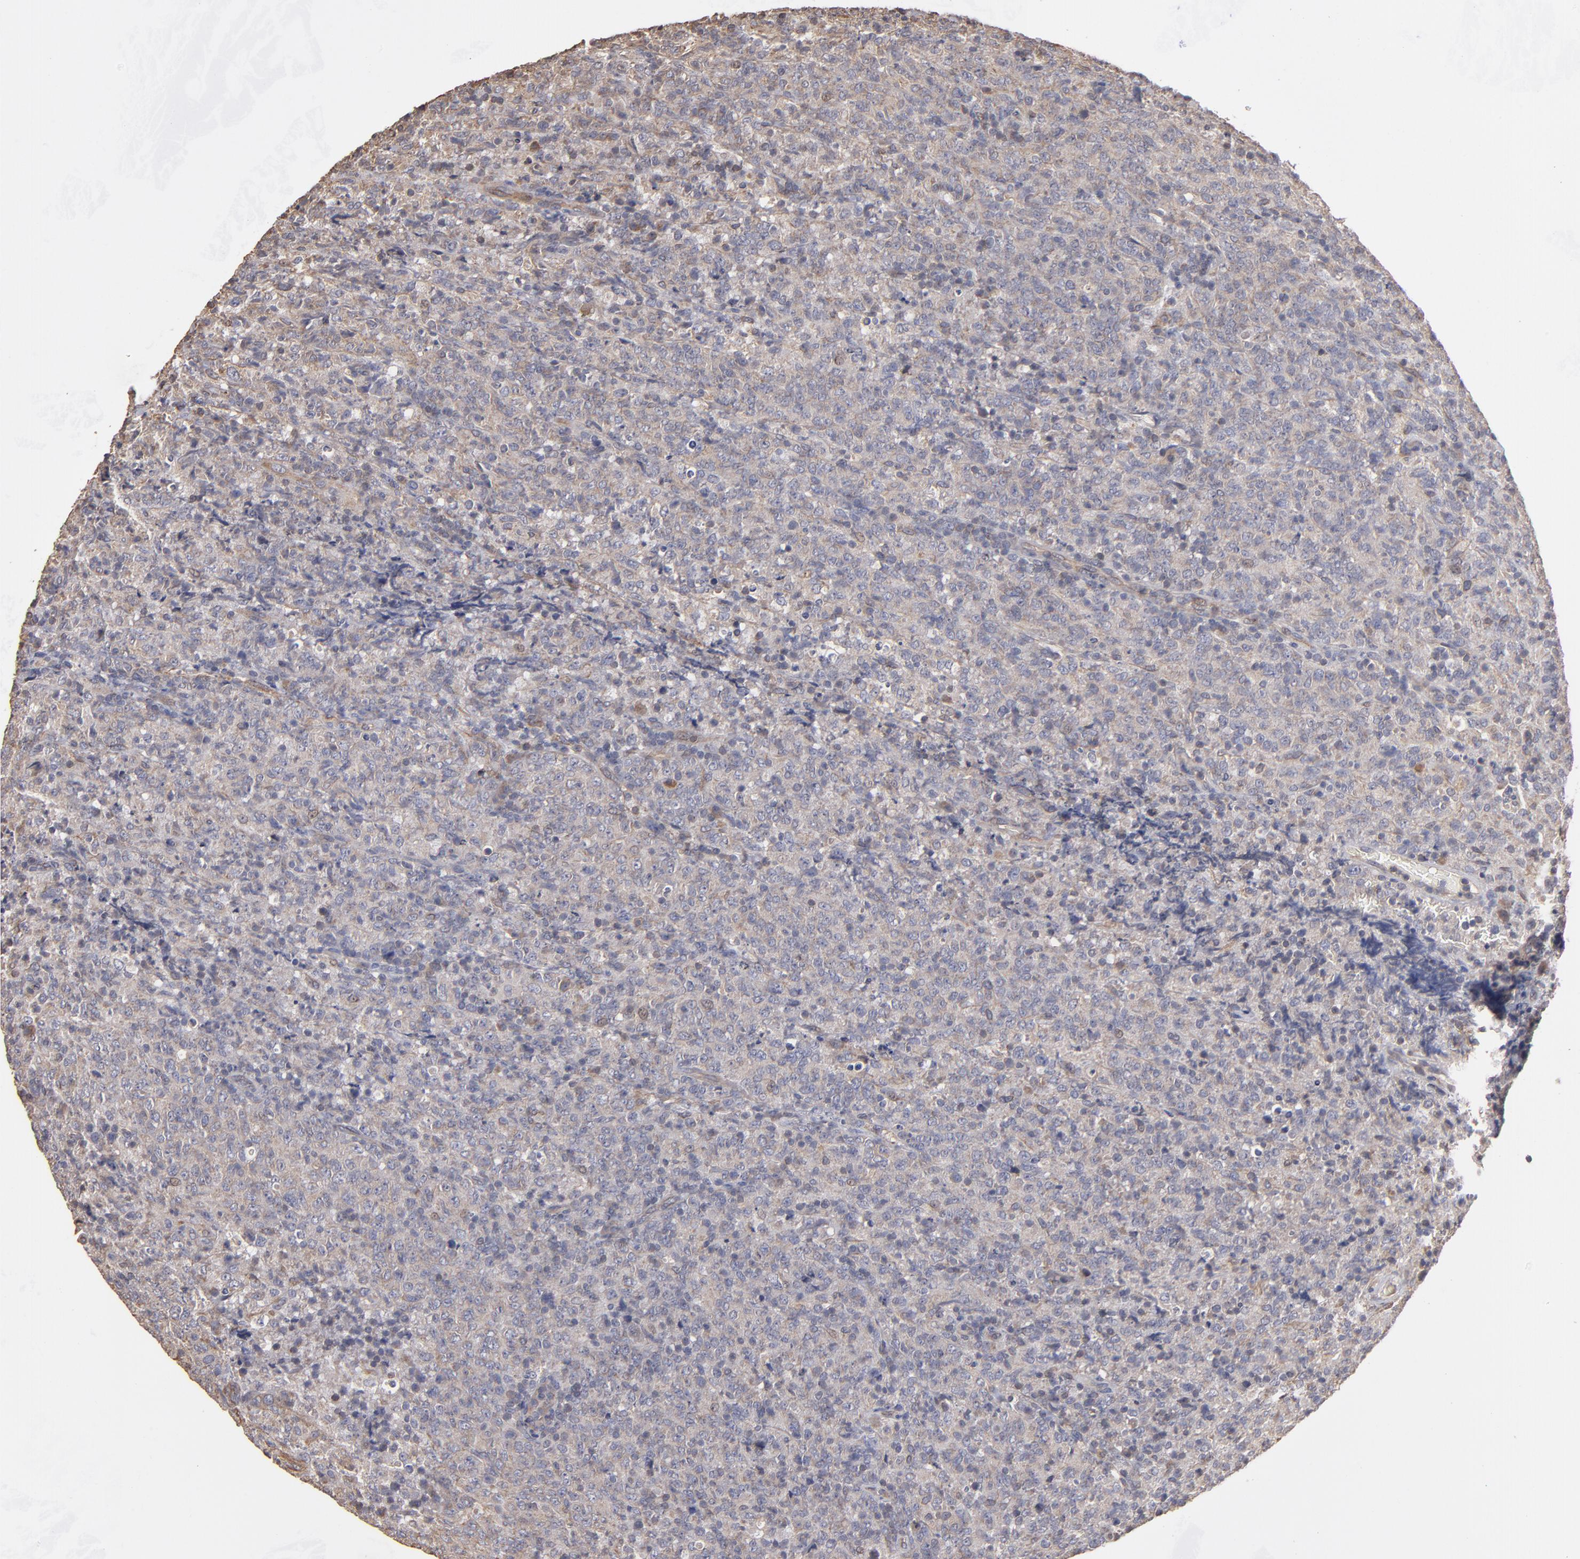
{"staining": {"intensity": "moderate", "quantity": "<25%", "location": "cytoplasmic/membranous"}, "tissue": "lymphoma", "cell_type": "Tumor cells", "image_type": "cancer", "snomed": [{"axis": "morphology", "description": "Malignant lymphoma, non-Hodgkin's type, High grade"}, {"axis": "topography", "description": "Tonsil"}], "caption": "This is a histology image of immunohistochemistry (IHC) staining of high-grade malignant lymphoma, non-Hodgkin's type, which shows moderate staining in the cytoplasmic/membranous of tumor cells.", "gene": "DMD", "patient": {"sex": "female", "age": 36}}